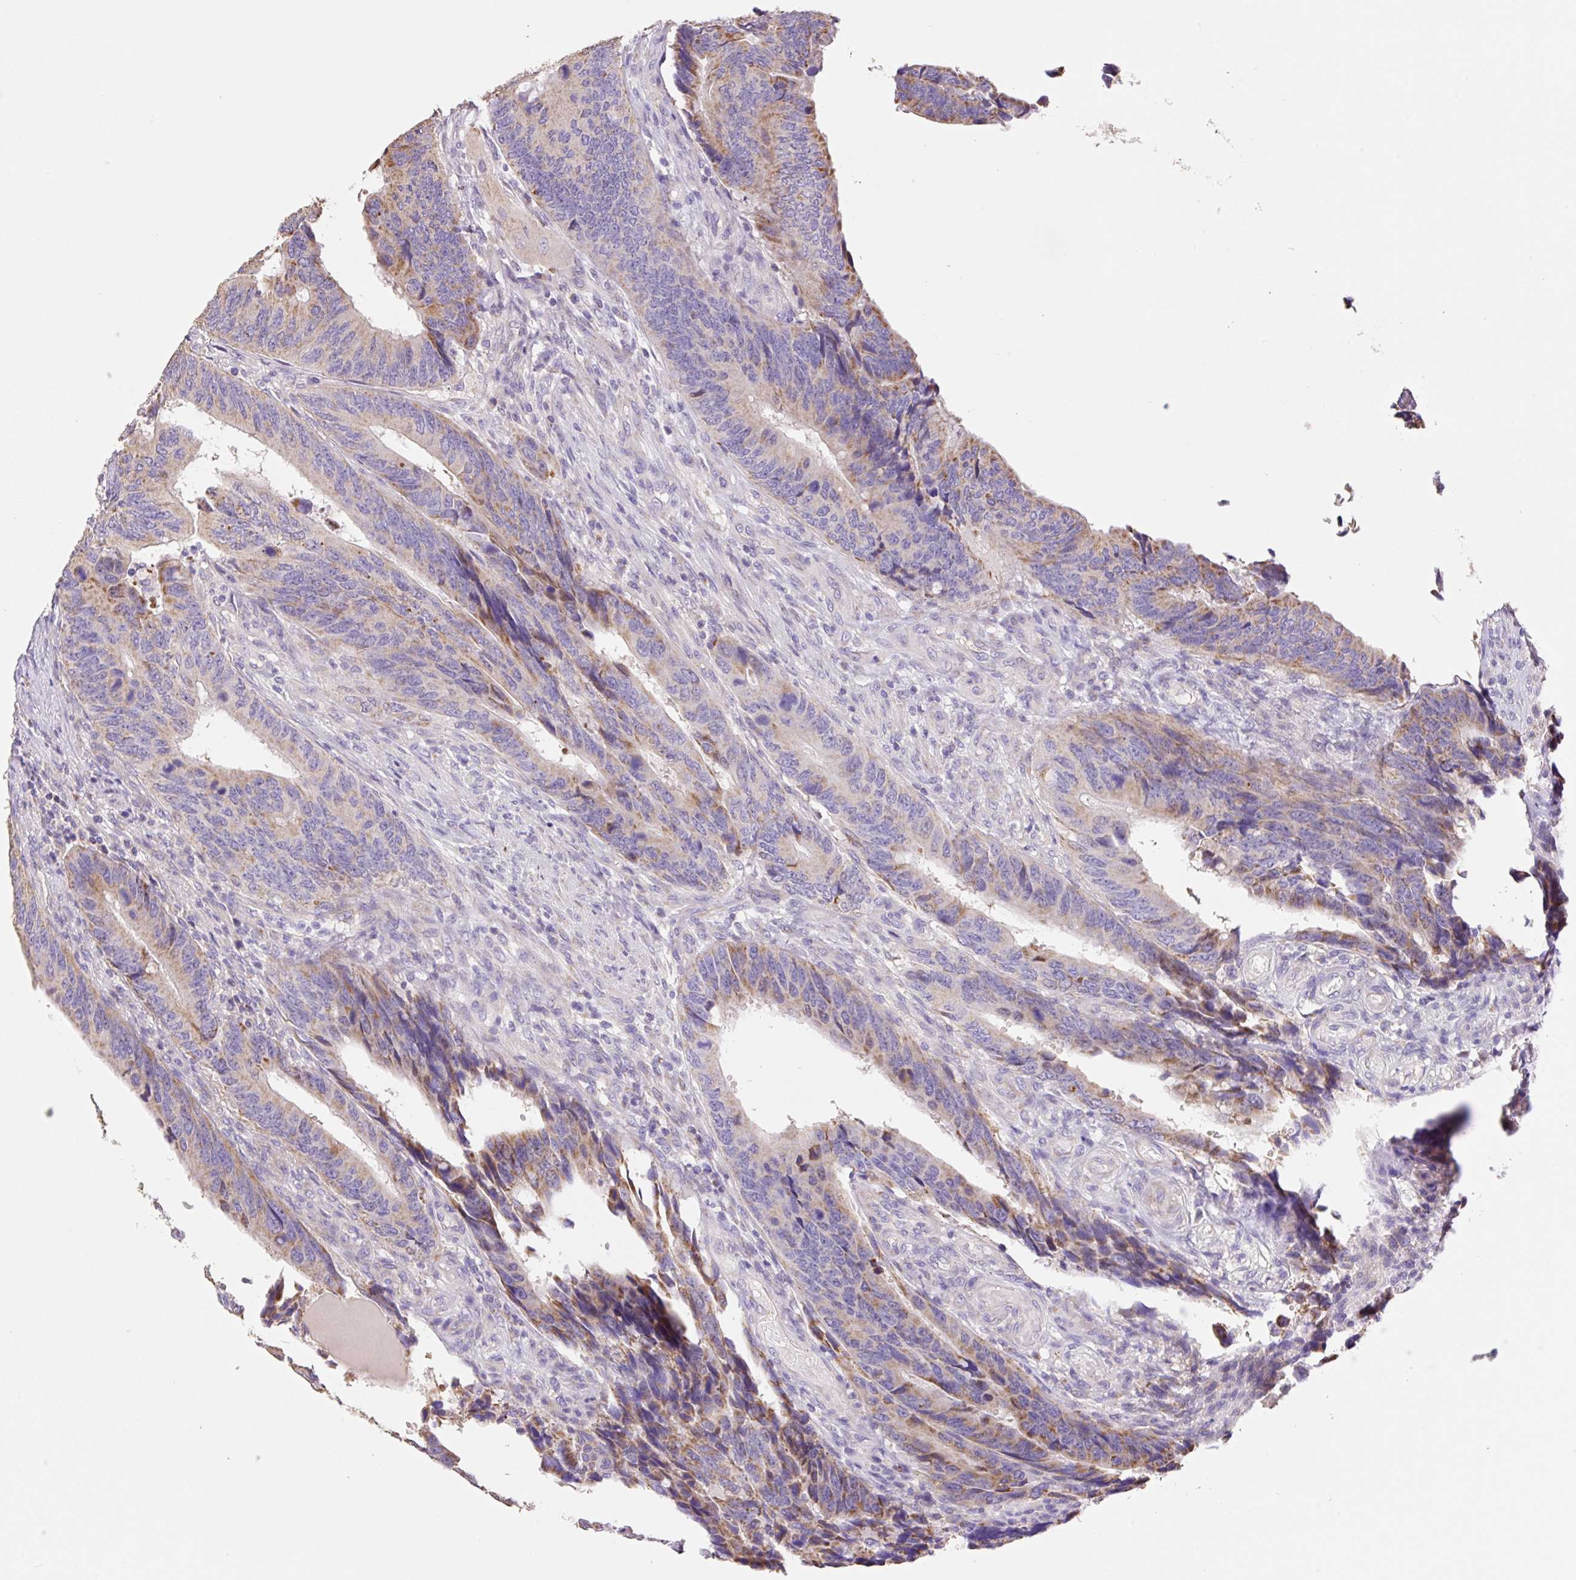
{"staining": {"intensity": "moderate", "quantity": ">75%", "location": "cytoplasmic/membranous"}, "tissue": "colorectal cancer", "cell_type": "Tumor cells", "image_type": "cancer", "snomed": [{"axis": "morphology", "description": "Adenocarcinoma, NOS"}, {"axis": "topography", "description": "Colon"}], "caption": "About >75% of tumor cells in colorectal cancer reveal moderate cytoplasmic/membranous protein staining as visualized by brown immunohistochemical staining.", "gene": "COPZ2", "patient": {"sex": "male", "age": 87}}